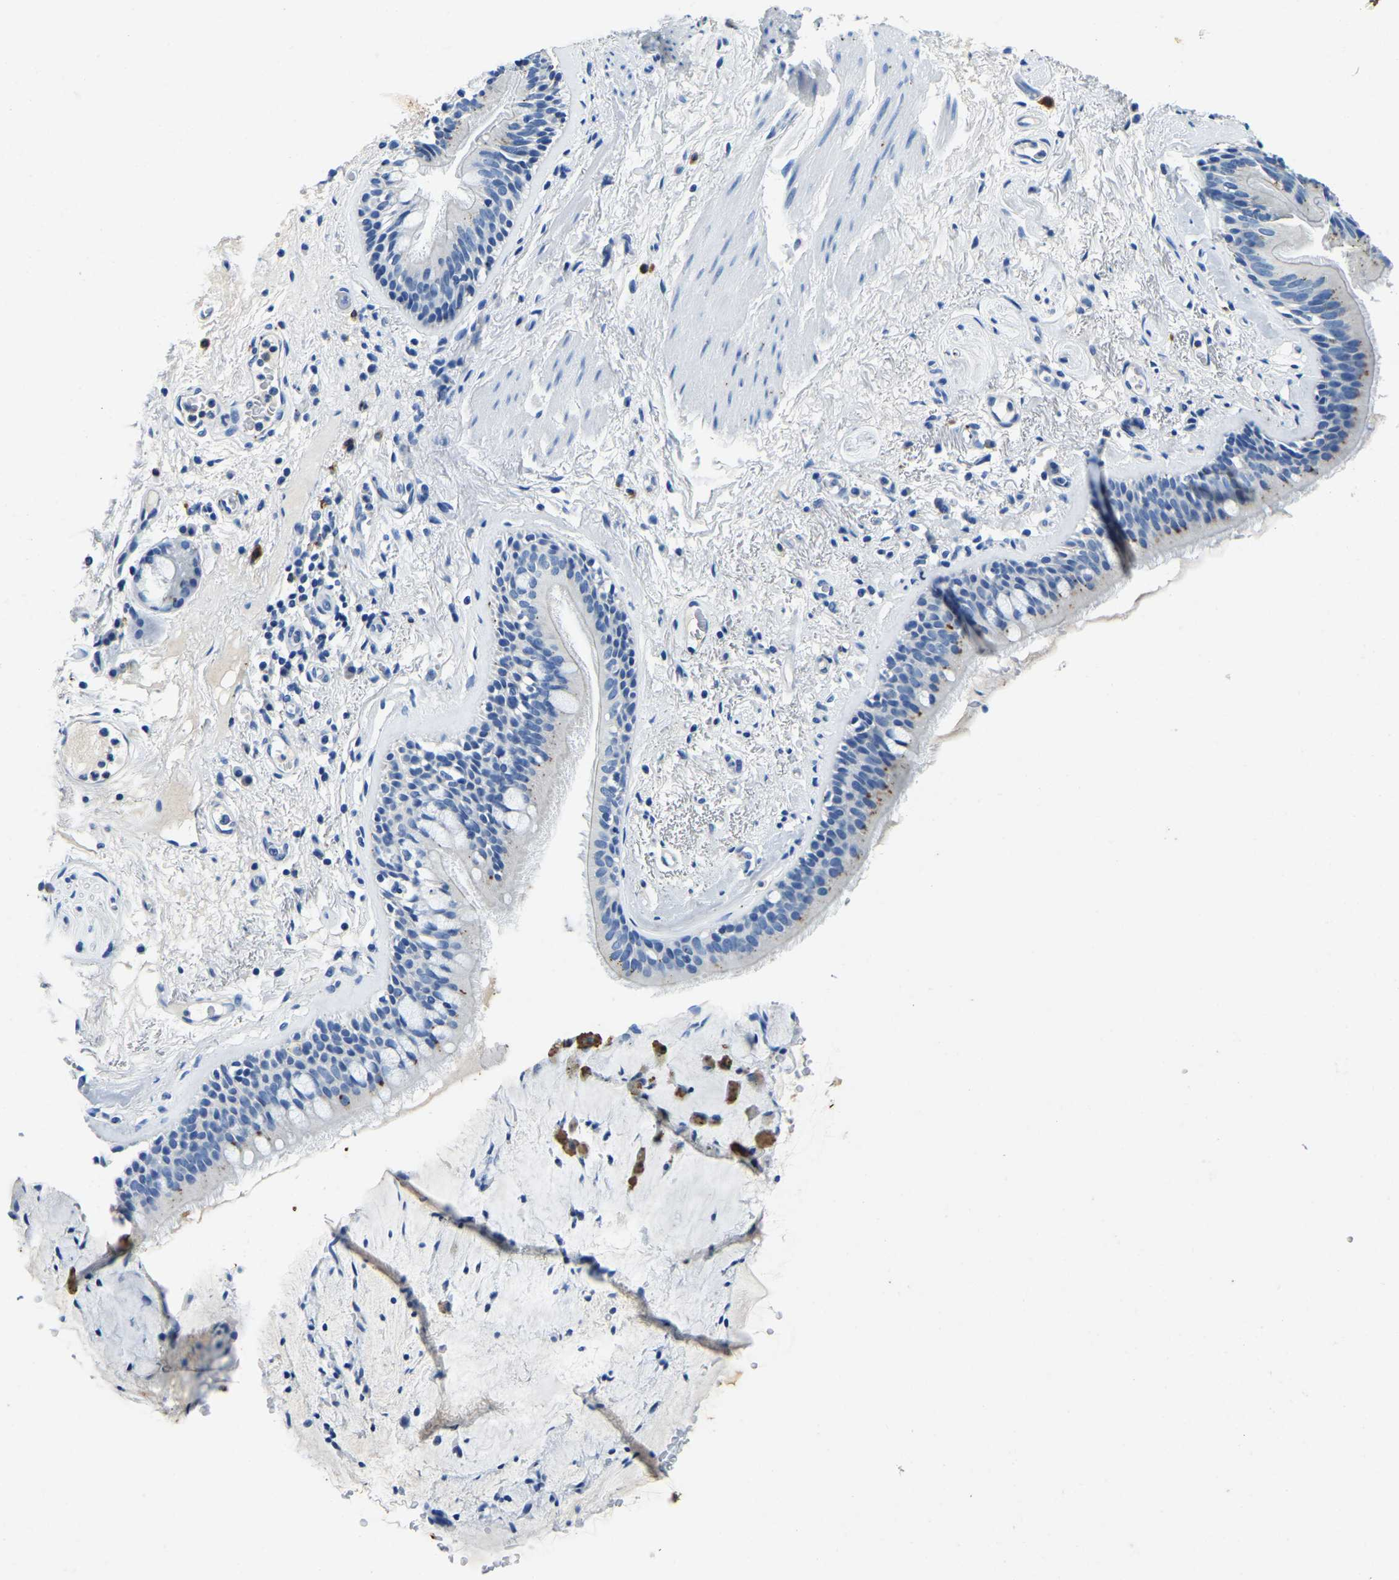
{"staining": {"intensity": "negative", "quantity": "none", "location": "none"}, "tissue": "bronchus", "cell_type": "Respiratory epithelial cells", "image_type": "normal", "snomed": [{"axis": "morphology", "description": "Normal tissue, NOS"}, {"axis": "topography", "description": "Cartilage tissue"}], "caption": "A micrograph of bronchus stained for a protein demonstrates no brown staining in respiratory epithelial cells.", "gene": "UBN2", "patient": {"sex": "female", "age": 63}}